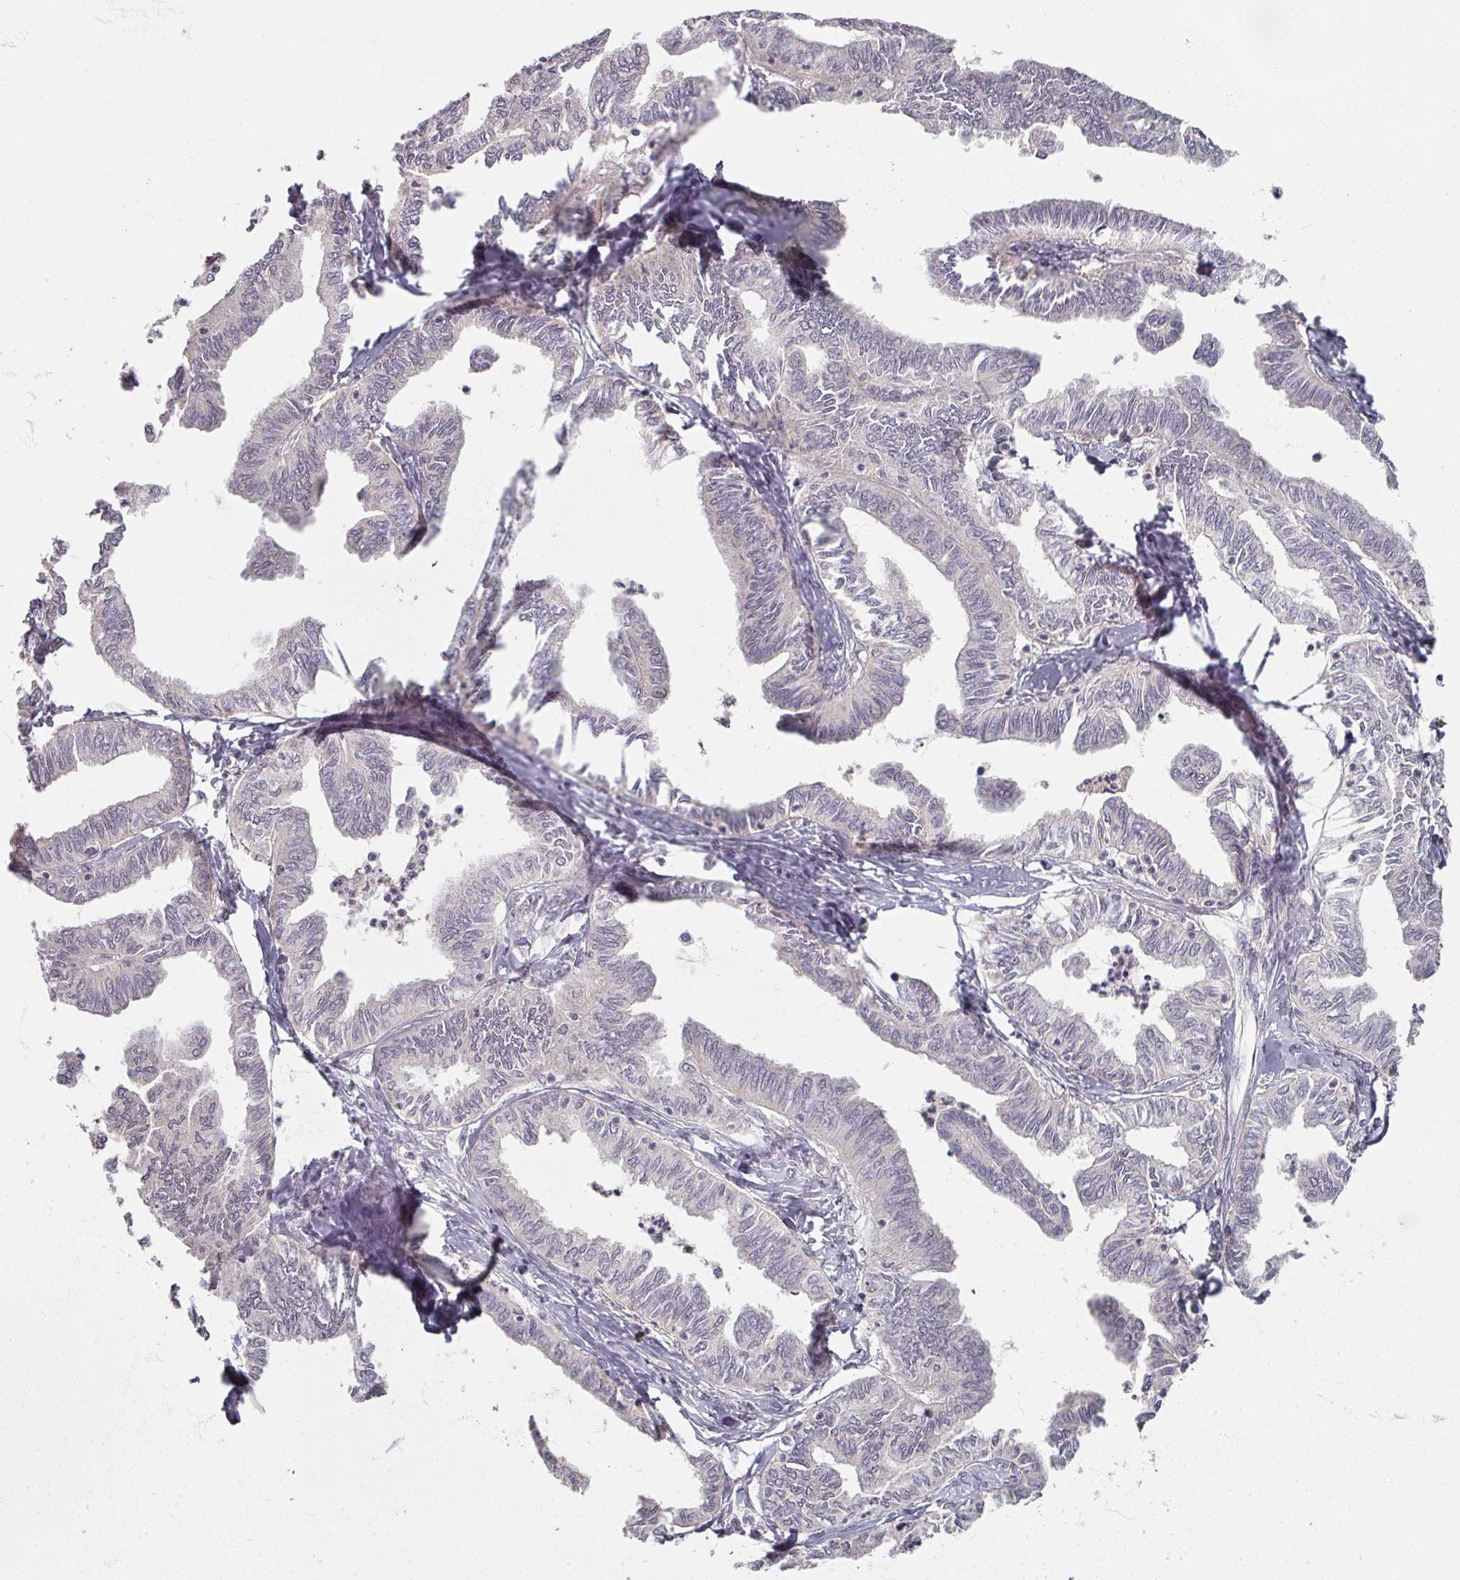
{"staining": {"intensity": "negative", "quantity": "none", "location": "none"}, "tissue": "ovarian cancer", "cell_type": "Tumor cells", "image_type": "cancer", "snomed": [{"axis": "morphology", "description": "Carcinoma, endometroid"}, {"axis": "topography", "description": "Ovary"}], "caption": "Immunohistochemistry (IHC) of human ovarian cancer exhibits no expression in tumor cells.", "gene": "SOX11", "patient": {"sex": "female", "age": 70}}